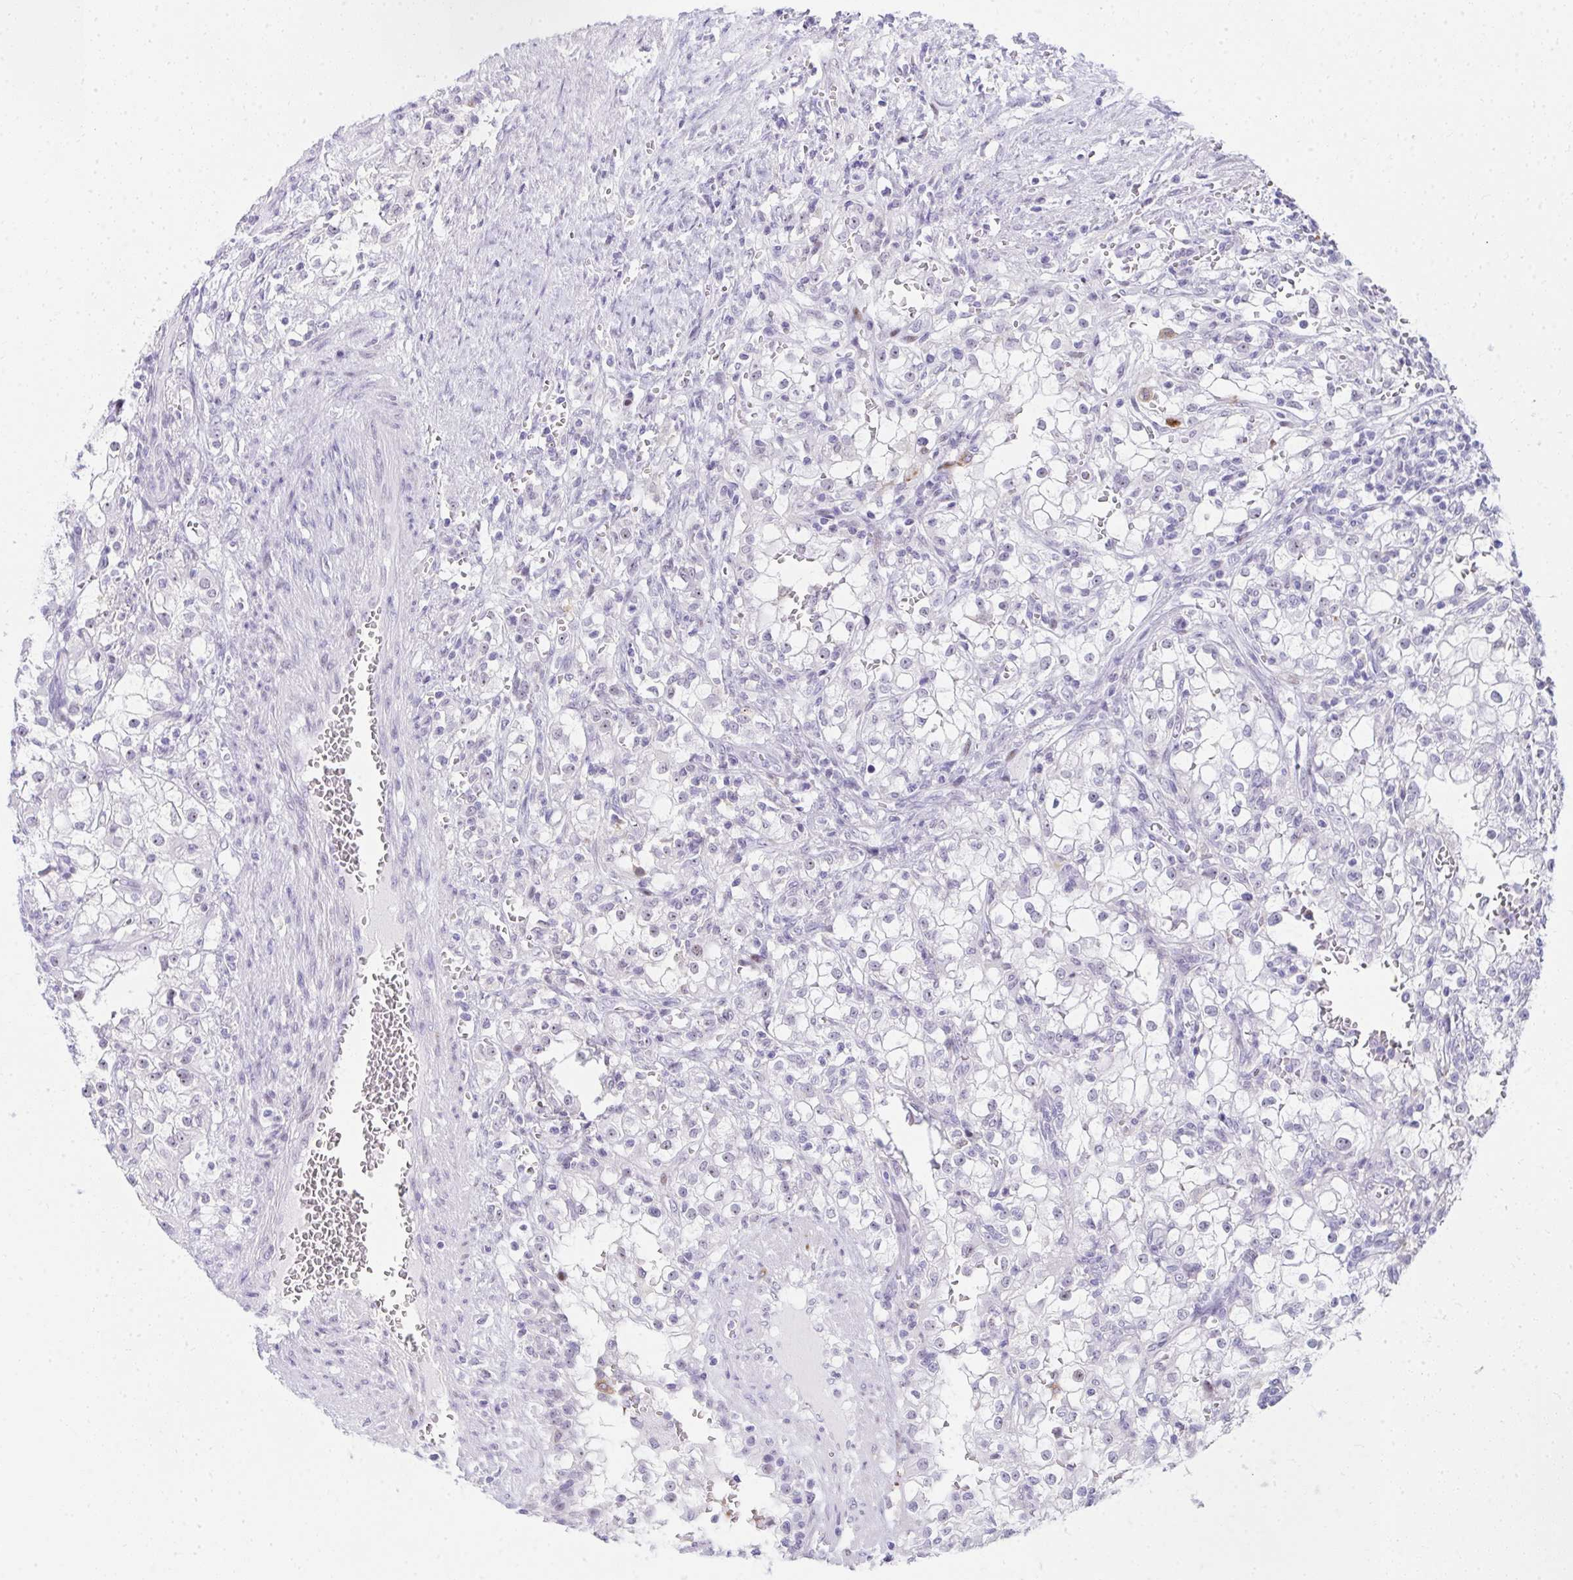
{"staining": {"intensity": "negative", "quantity": "none", "location": "none"}, "tissue": "renal cancer", "cell_type": "Tumor cells", "image_type": "cancer", "snomed": [{"axis": "morphology", "description": "Adenocarcinoma, NOS"}, {"axis": "topography", "description": "Kidney"}], "caption": "Immunohistochemical staining of renal adenocarcinoma shows no significant positivity in tumor cells. (DAB (3,3'-diaminobenzidine) immunohistochemistry with hematoxylin counter stain).", "gene": "GLDN", "patient": {"sex": "female", "age": 74}}